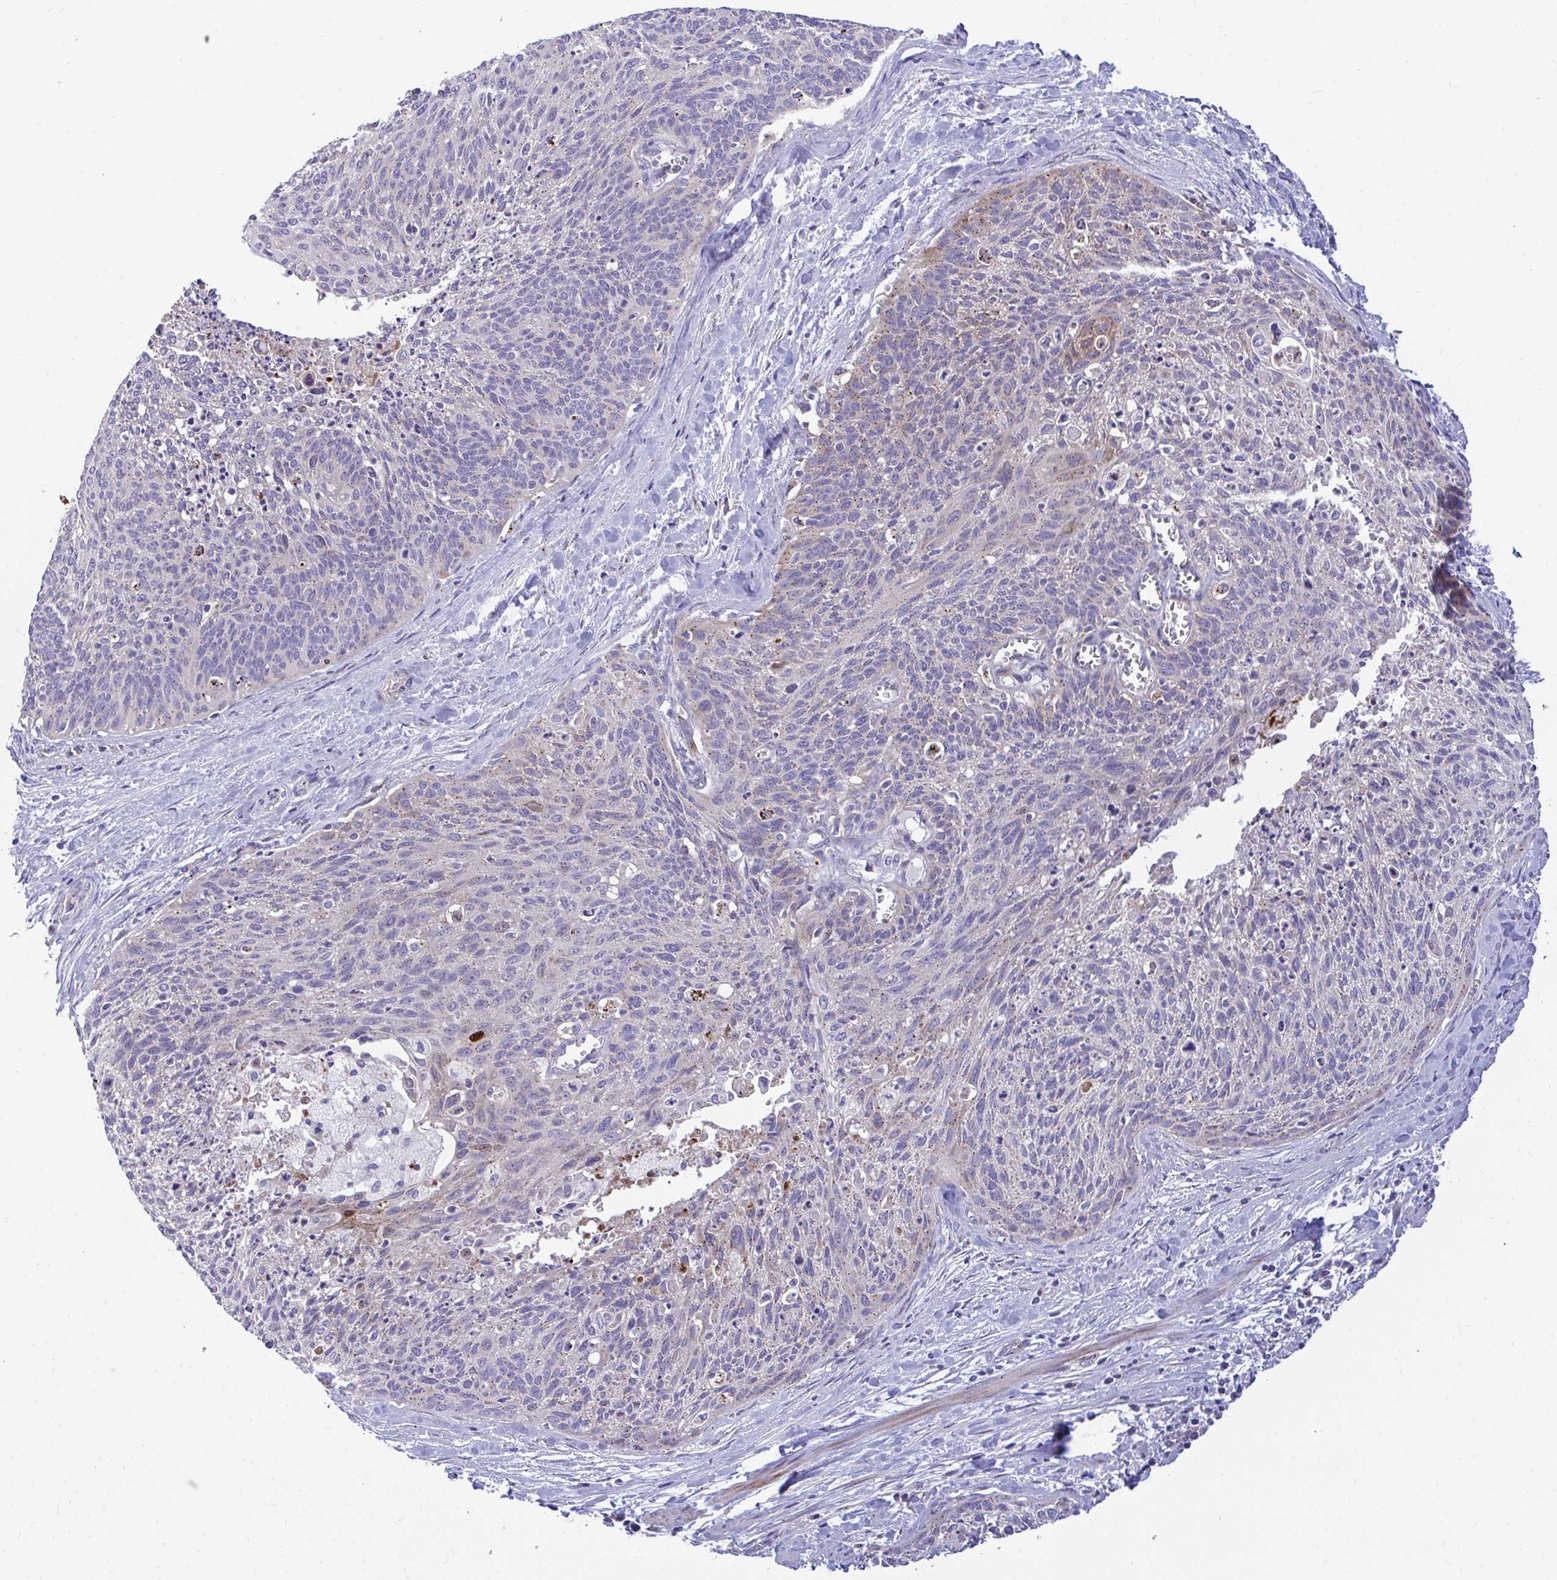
{"staining": {"intensity": "weak", "quantity": "<25%", "location": "cytoplasmic/membranous"}, "tissue": "cervical cancer", "cell_type": "Tumor cells", "image_type": "cancer", "snomed": [{"axis": "morphology", "description": "Squamous cell carcinoma, NOS"}, {"axis": "topography", "description": "Cervix"}], "caption": "An immunohistochemistry (IHC) image of cervical cancer (squamous cell carcinoma) is shown. There is no staining in tumor cells of cervical cancer (squamous cell carcinoma).", "gene": "MRPS16", "patient": {"sex": "female", "age": 55}}